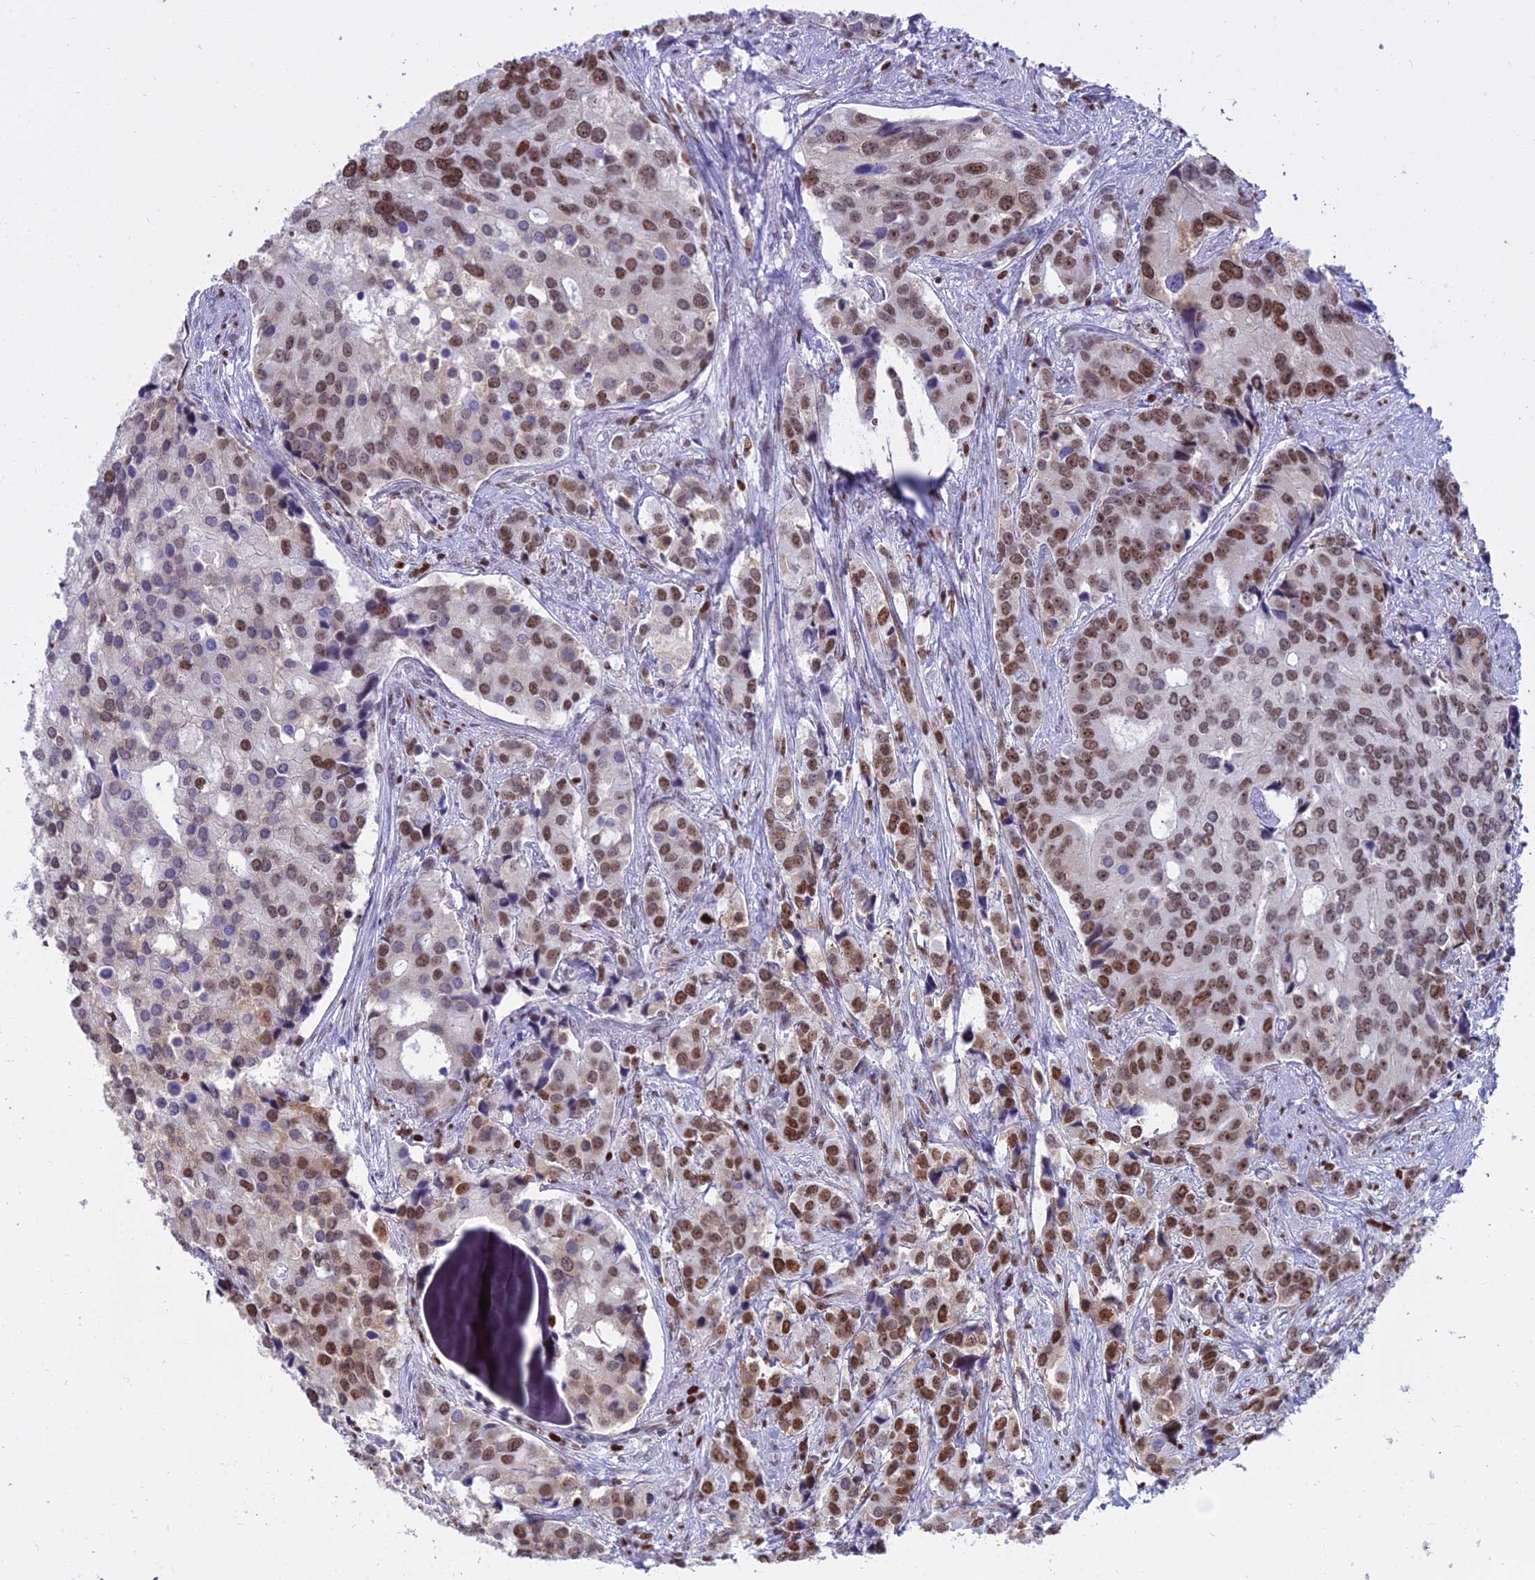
{"staining": {"intensity": "moderate", "quantity": "25%-75%", "location": "nuclear"}, "tissue": "prostate cancer", "cell_type": "Tumor cells", "image_type": "cancer", "snomed": [{"axis": "morphology", "description": "Adenocarcinoma, High grade"}, {"axis": "topography", "description": "Prostate"}], "caption": "A histopathology image of human prostate cancer stained for a protein demonstrates moderate nuclear brown staining in tumor cells.", "gene": "PARP1", "patient": {"sex": "male", "age": 62}}